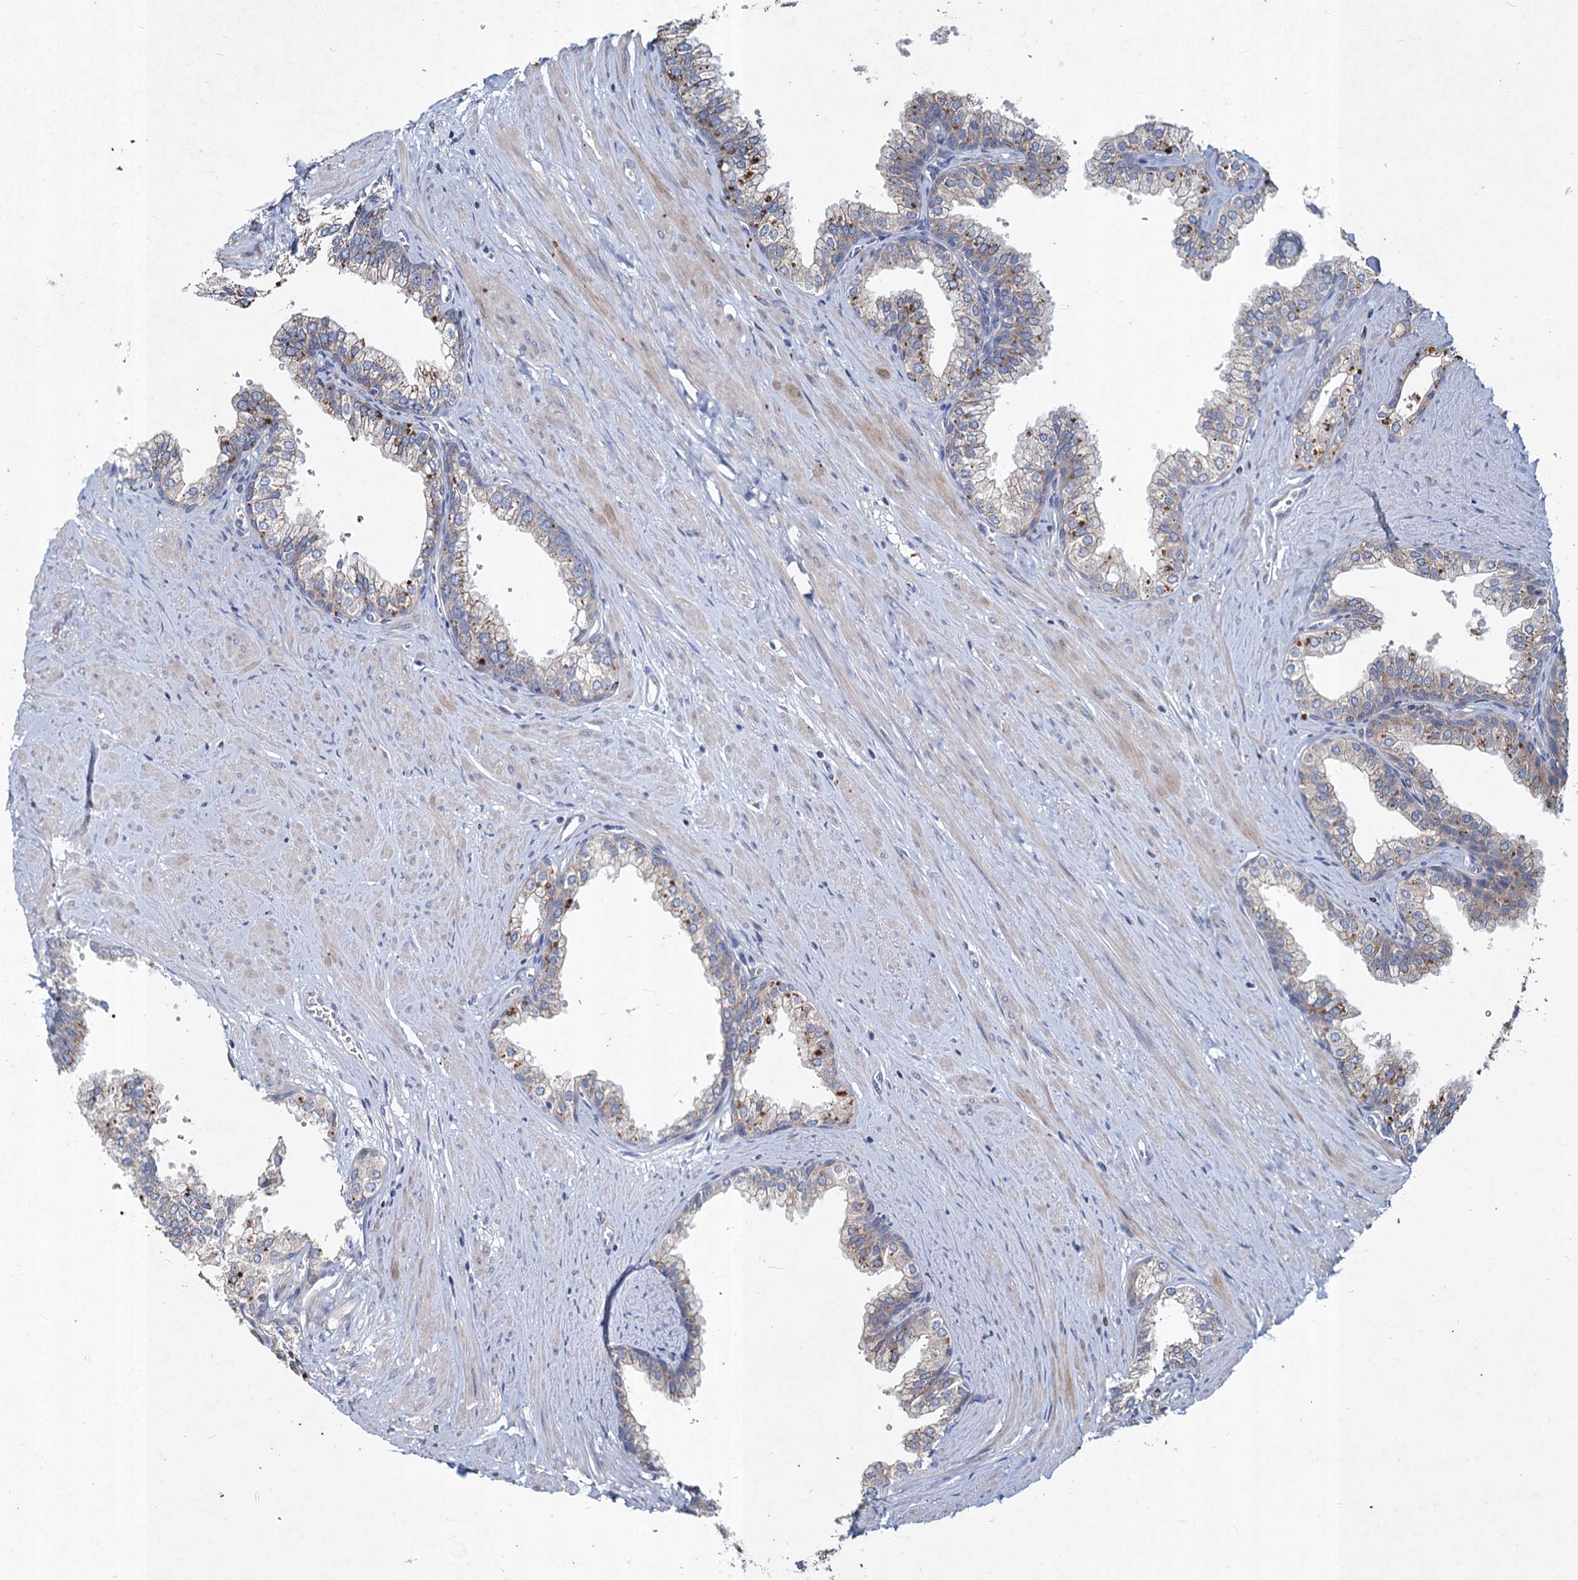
{"staining": {"intensity": "moderate", "quantity": "<25%", "location": "cytoplasmic/membranous"}, "tissue": "prostate", "cell_type": "Glandular cells", "image_type": "normal", "snomed": [{"axis": "morphology", "description": "Normal tissue, NOS"}, {"axis": "morphology", "description": "Urothelial carcinoma, Low grade"}, {"axis": "topography", "description": "Urinary bladder"}, {"axis": "topography", "description": "Prostate"}], "caption": "Immunohistochemistry (IHC) of benign prostate reveals low levels of moderate cytoplasmic/membranous staining in about <25% of glandular cells.", "gene": "TMX2", "patient": {"sex": "male", "age": 60}}